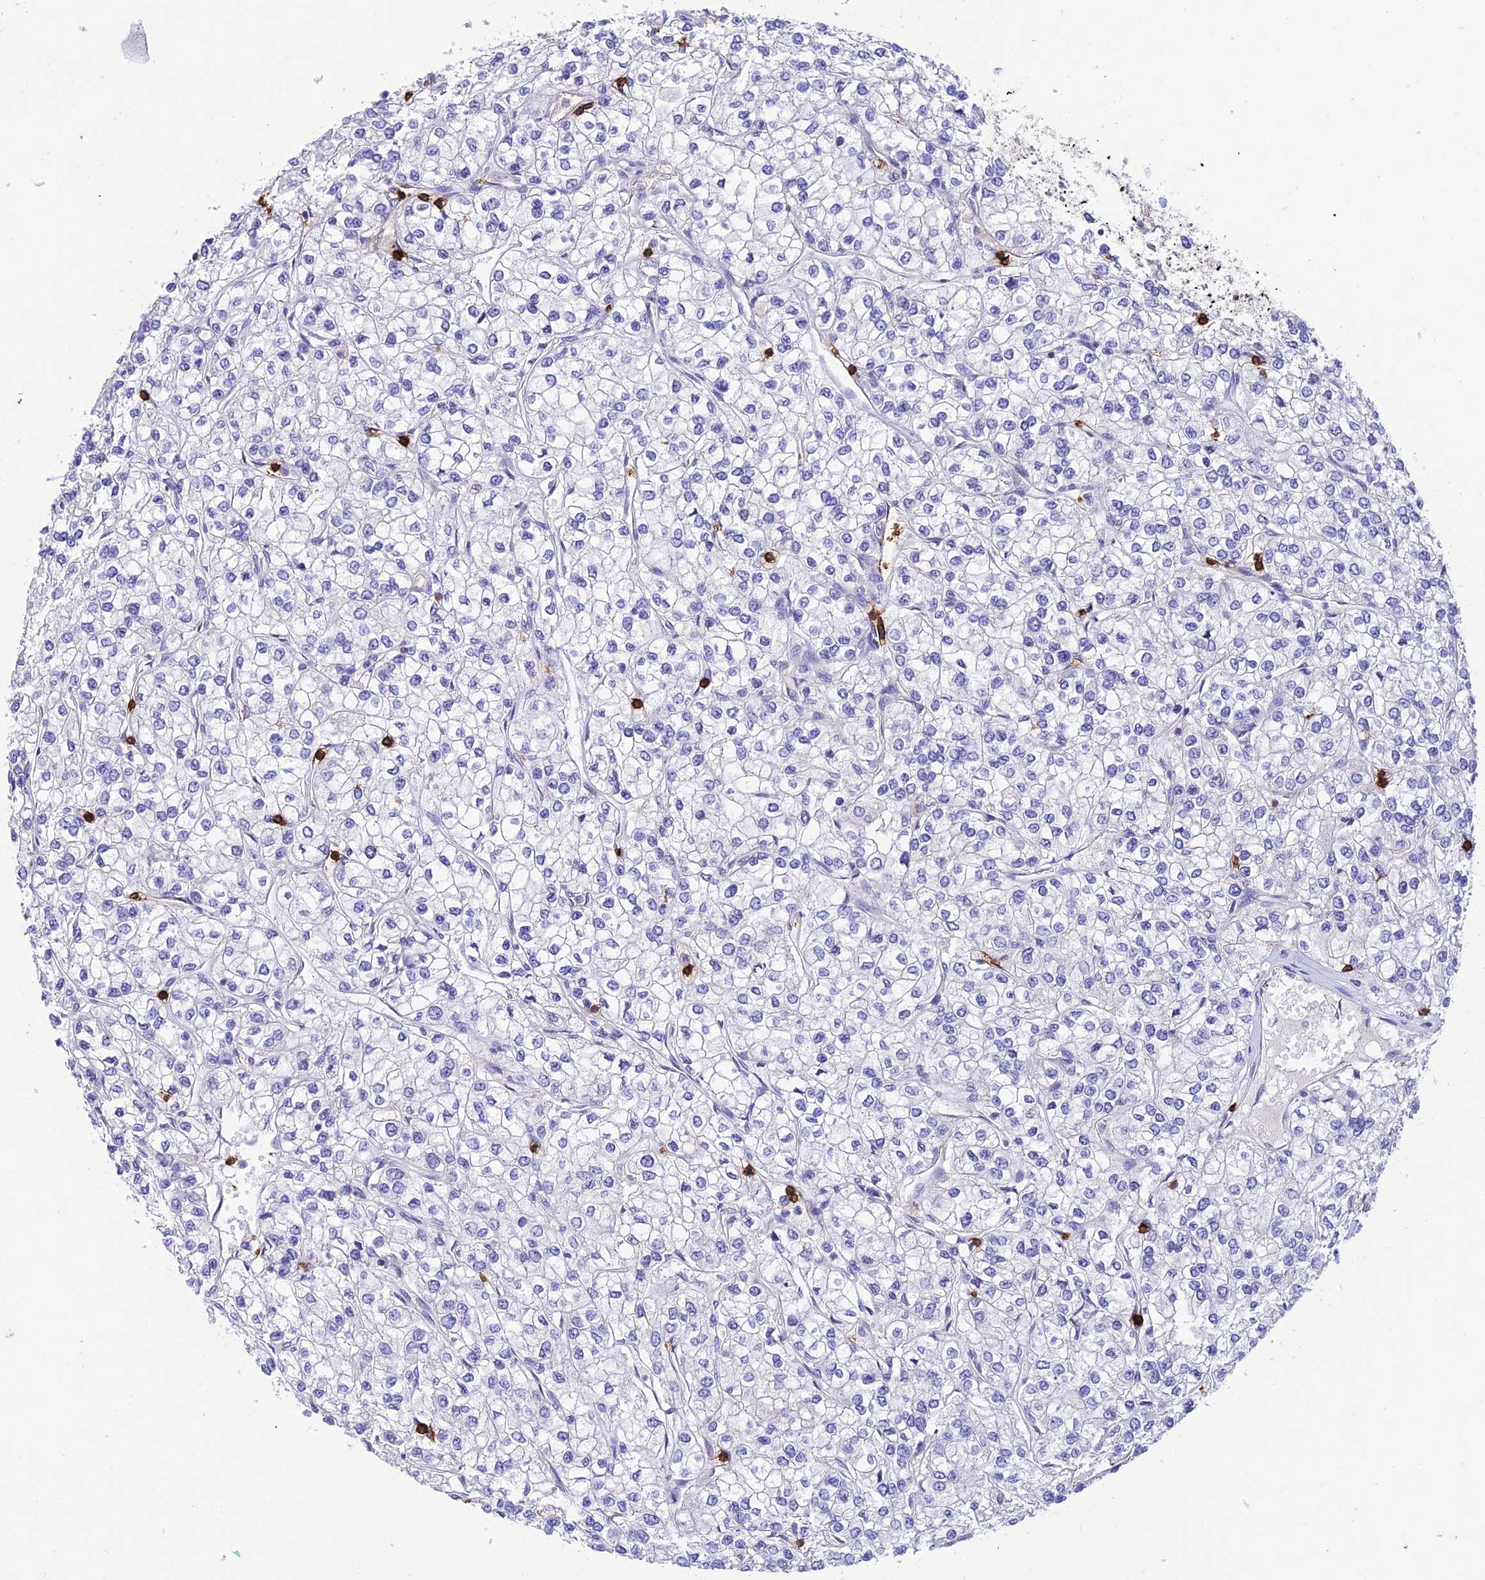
{"staining": {"intensity": "negative", "quantity": "none", "location": "none"}, "tissue": "renal cancer", "cell_type": "Tumor cells", "image_type": "cancer", "snomed": [{"axis": "morphology", "description": "Adenocarcinoma, NOS"}, {"axis": "topography", "description": "Kidney"}], "caption": "Renal cancer (adenocarcinoma) was stained to show a protein in brown. There is no significant expression in tumor cells. (DAB immunohistochemistry (IHC) with hematoxylin counter stain).", "gene": "PTPRCAP", "patient": {"sex": "male", "age": 80}}